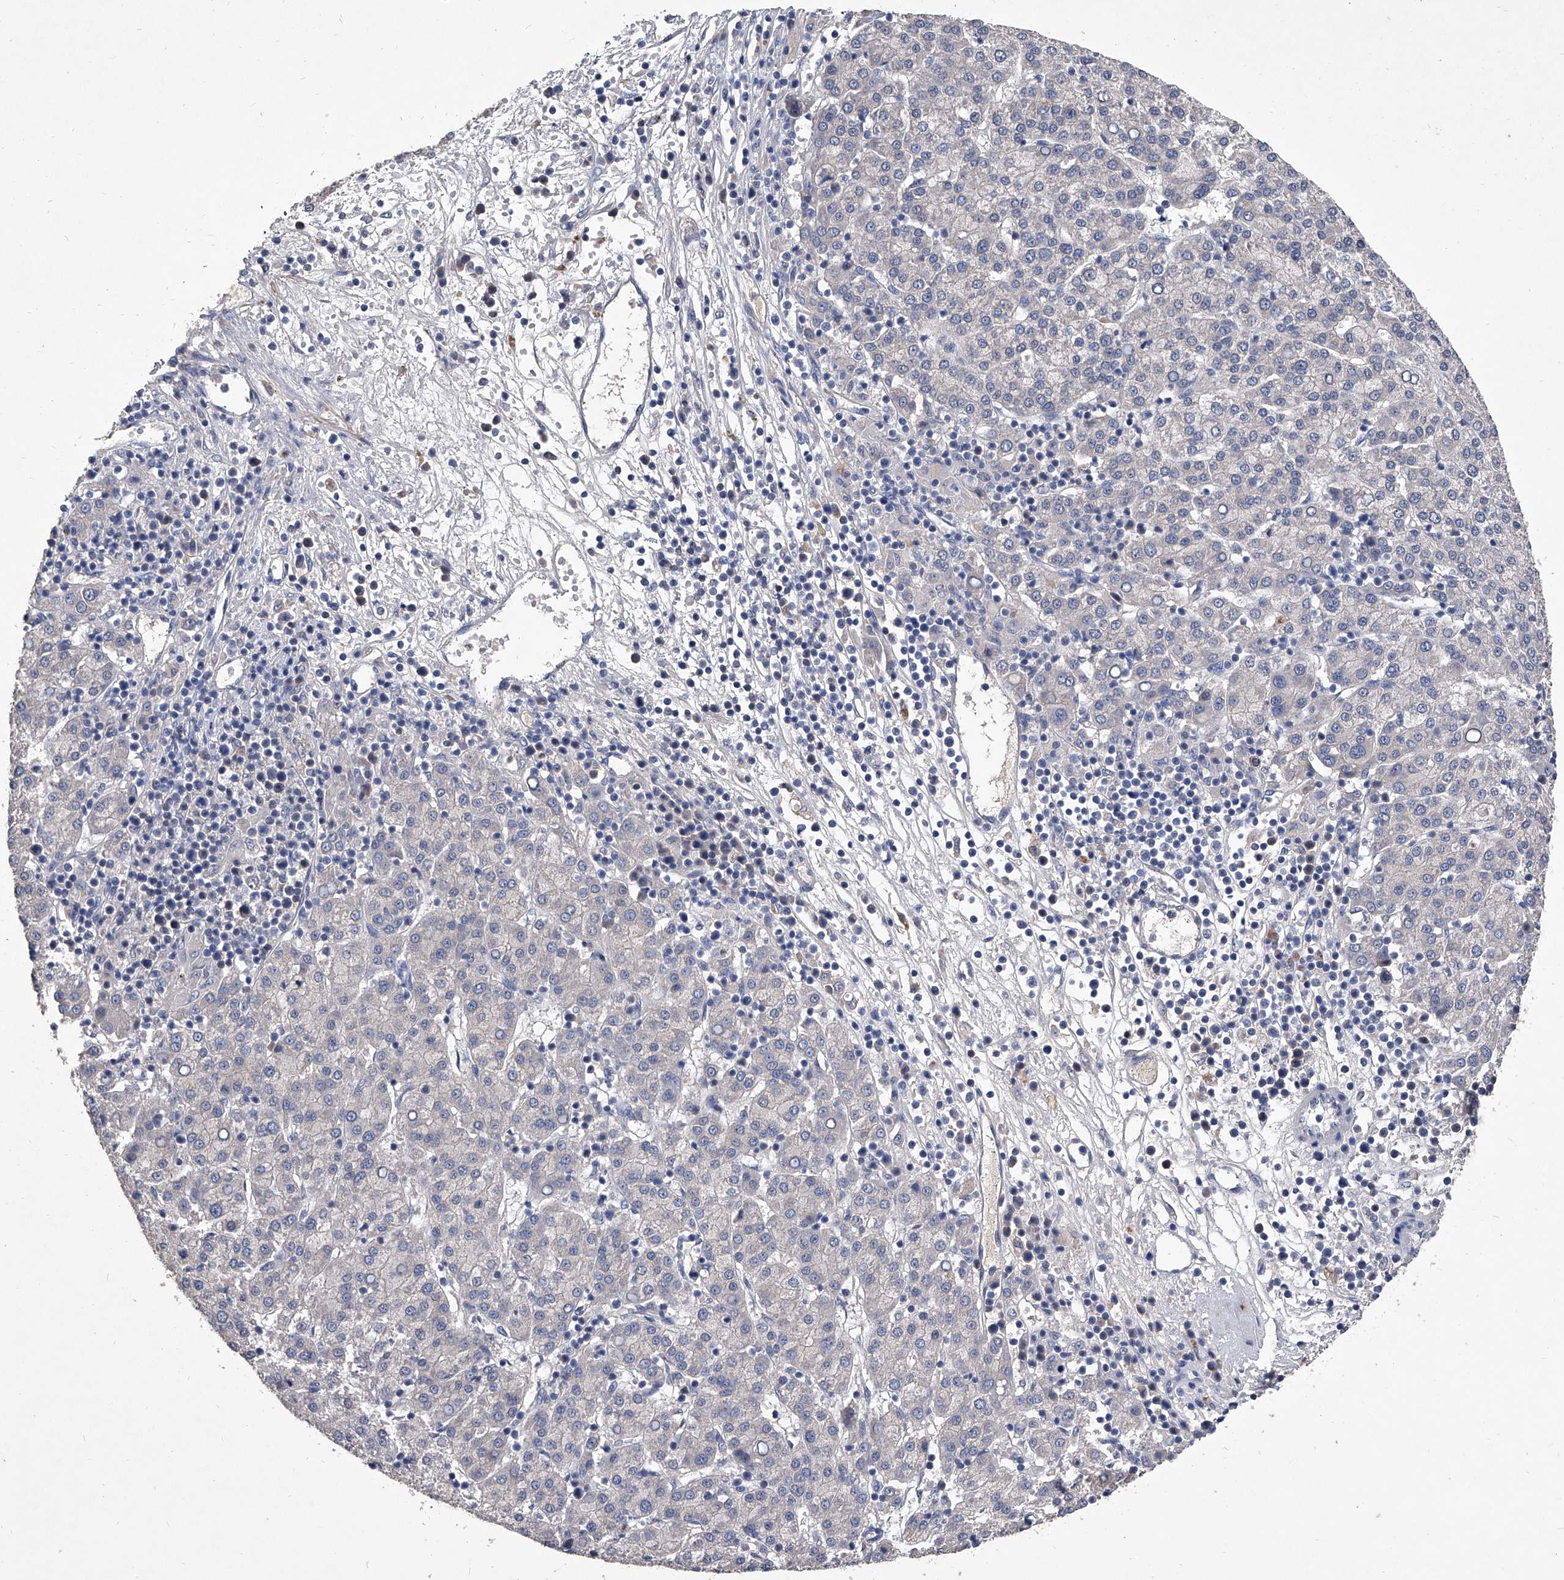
{"staining": {"intensity": "negative", "quantity": "none", "location": "none"}, "tissue": "liver cancer", "cell_type": "Tumor cells", "image_type": "cancer", "snomed": [{"axis": "morphology", "description": "Carcinoma, Hepatocellular, NOS"}, {"axis": "topography", "description": "Liver"}], "caption": "Immunohistochemistry (IHC) image of human liver cancer stained for a protein (brown), which shows no positivity in tumor cells.", "gene": "C5", "patient": {"sex": "female", "age": 58}}